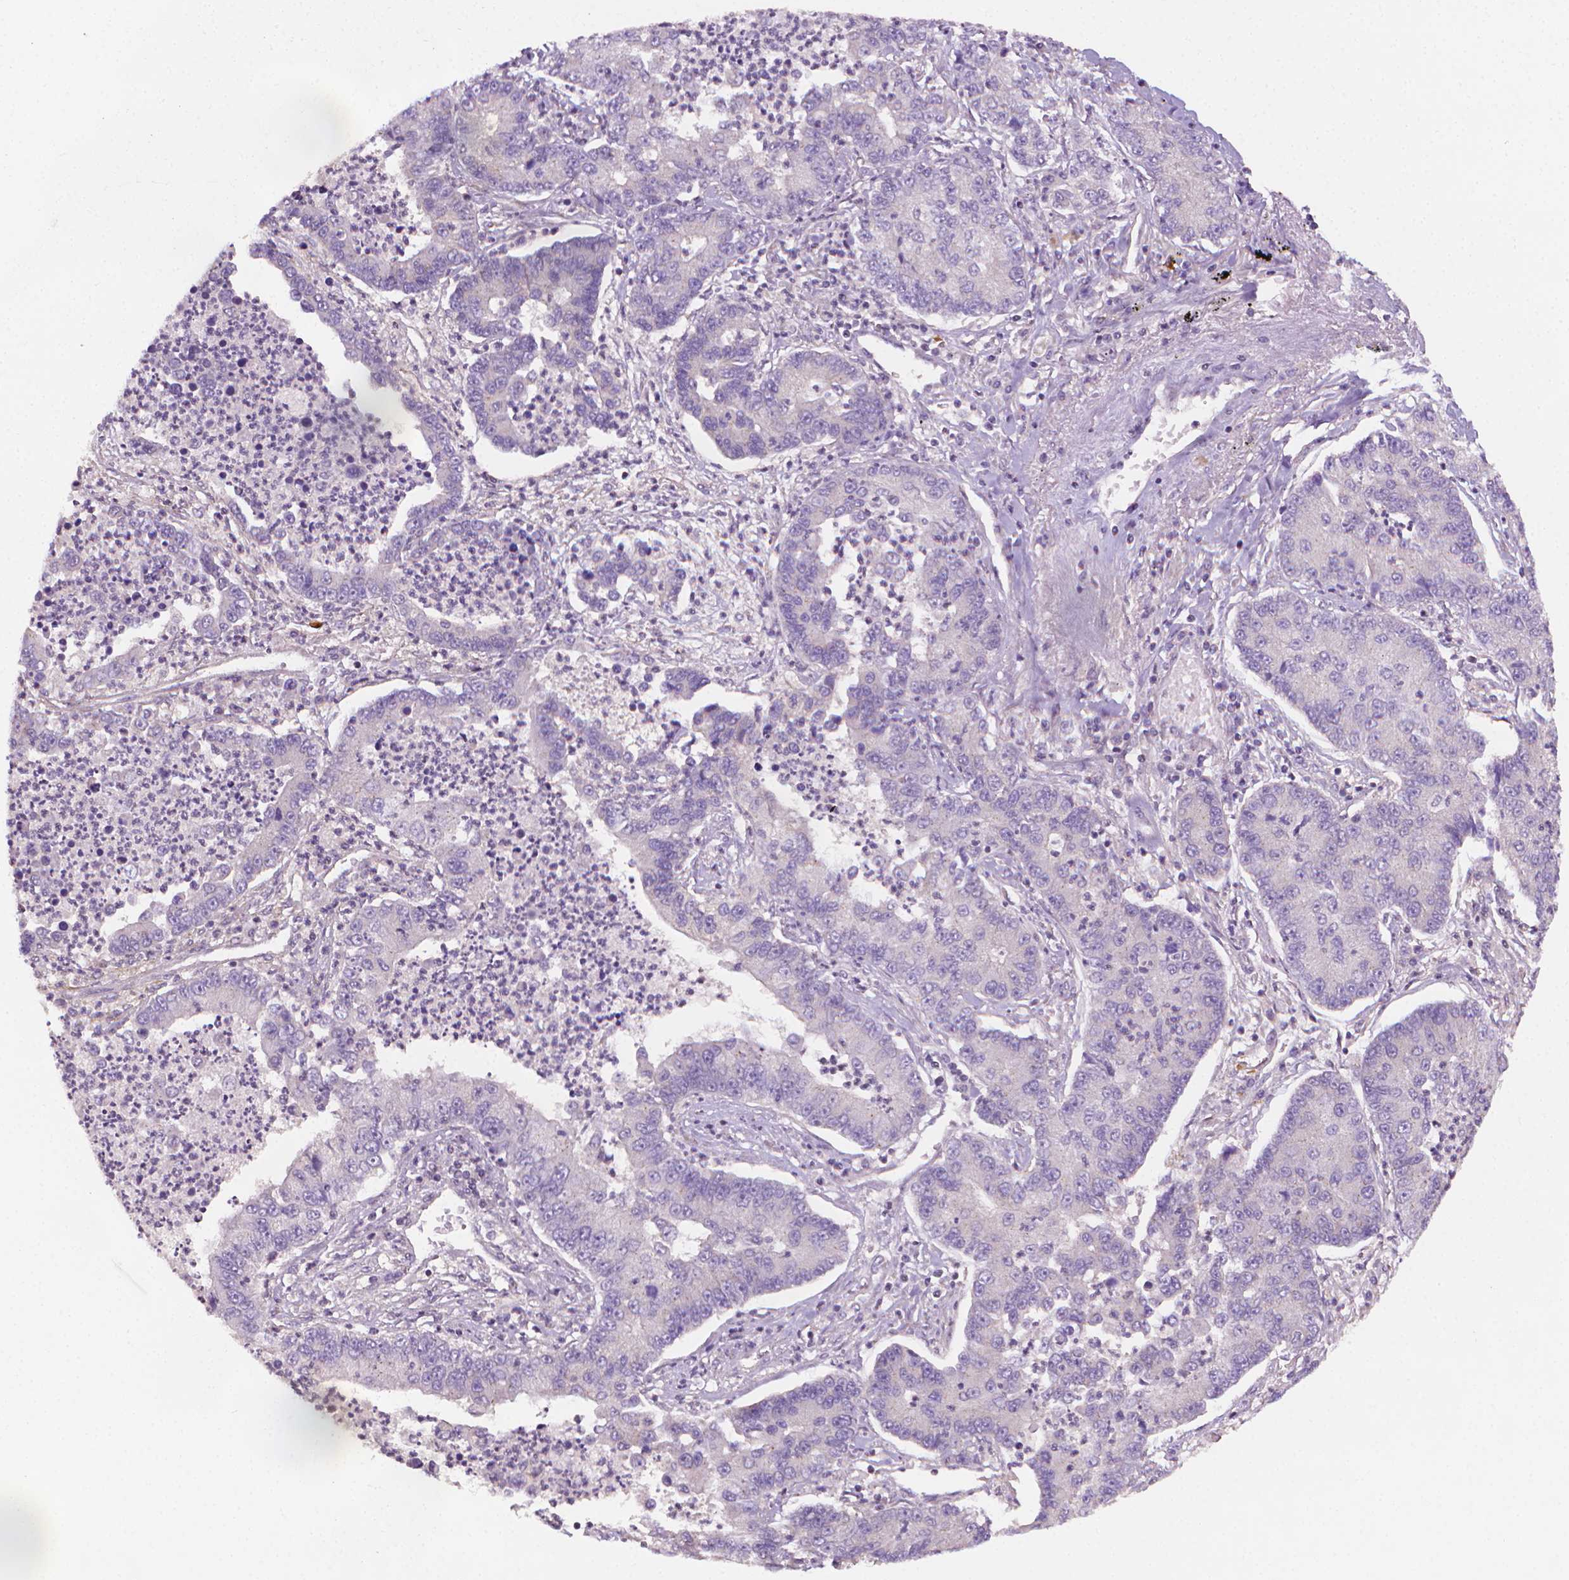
{"staining": {"intensity": "negative", "quantity": "none", "location": "none"}, "tissue": "lung cancer", "cell_type": "Tumor cells", "image_type": "cancer", "snomed": [{"axis": "morphology", "description": "Adenocarcinoma, NOS"}, {"axis": "topography", "description": "Lung"}], "caption": "High power microscopy image of an immunohistochemistry micrograph of lung cancer, revealing no significant positivity in tumor cells. (DAB (3,3'-diaminobenzidine) immunohistochemistry visualized using brightfield microscopy, high magnification).", "gene": "NCAN", "patient": {"sex": "female", "age": 57}}